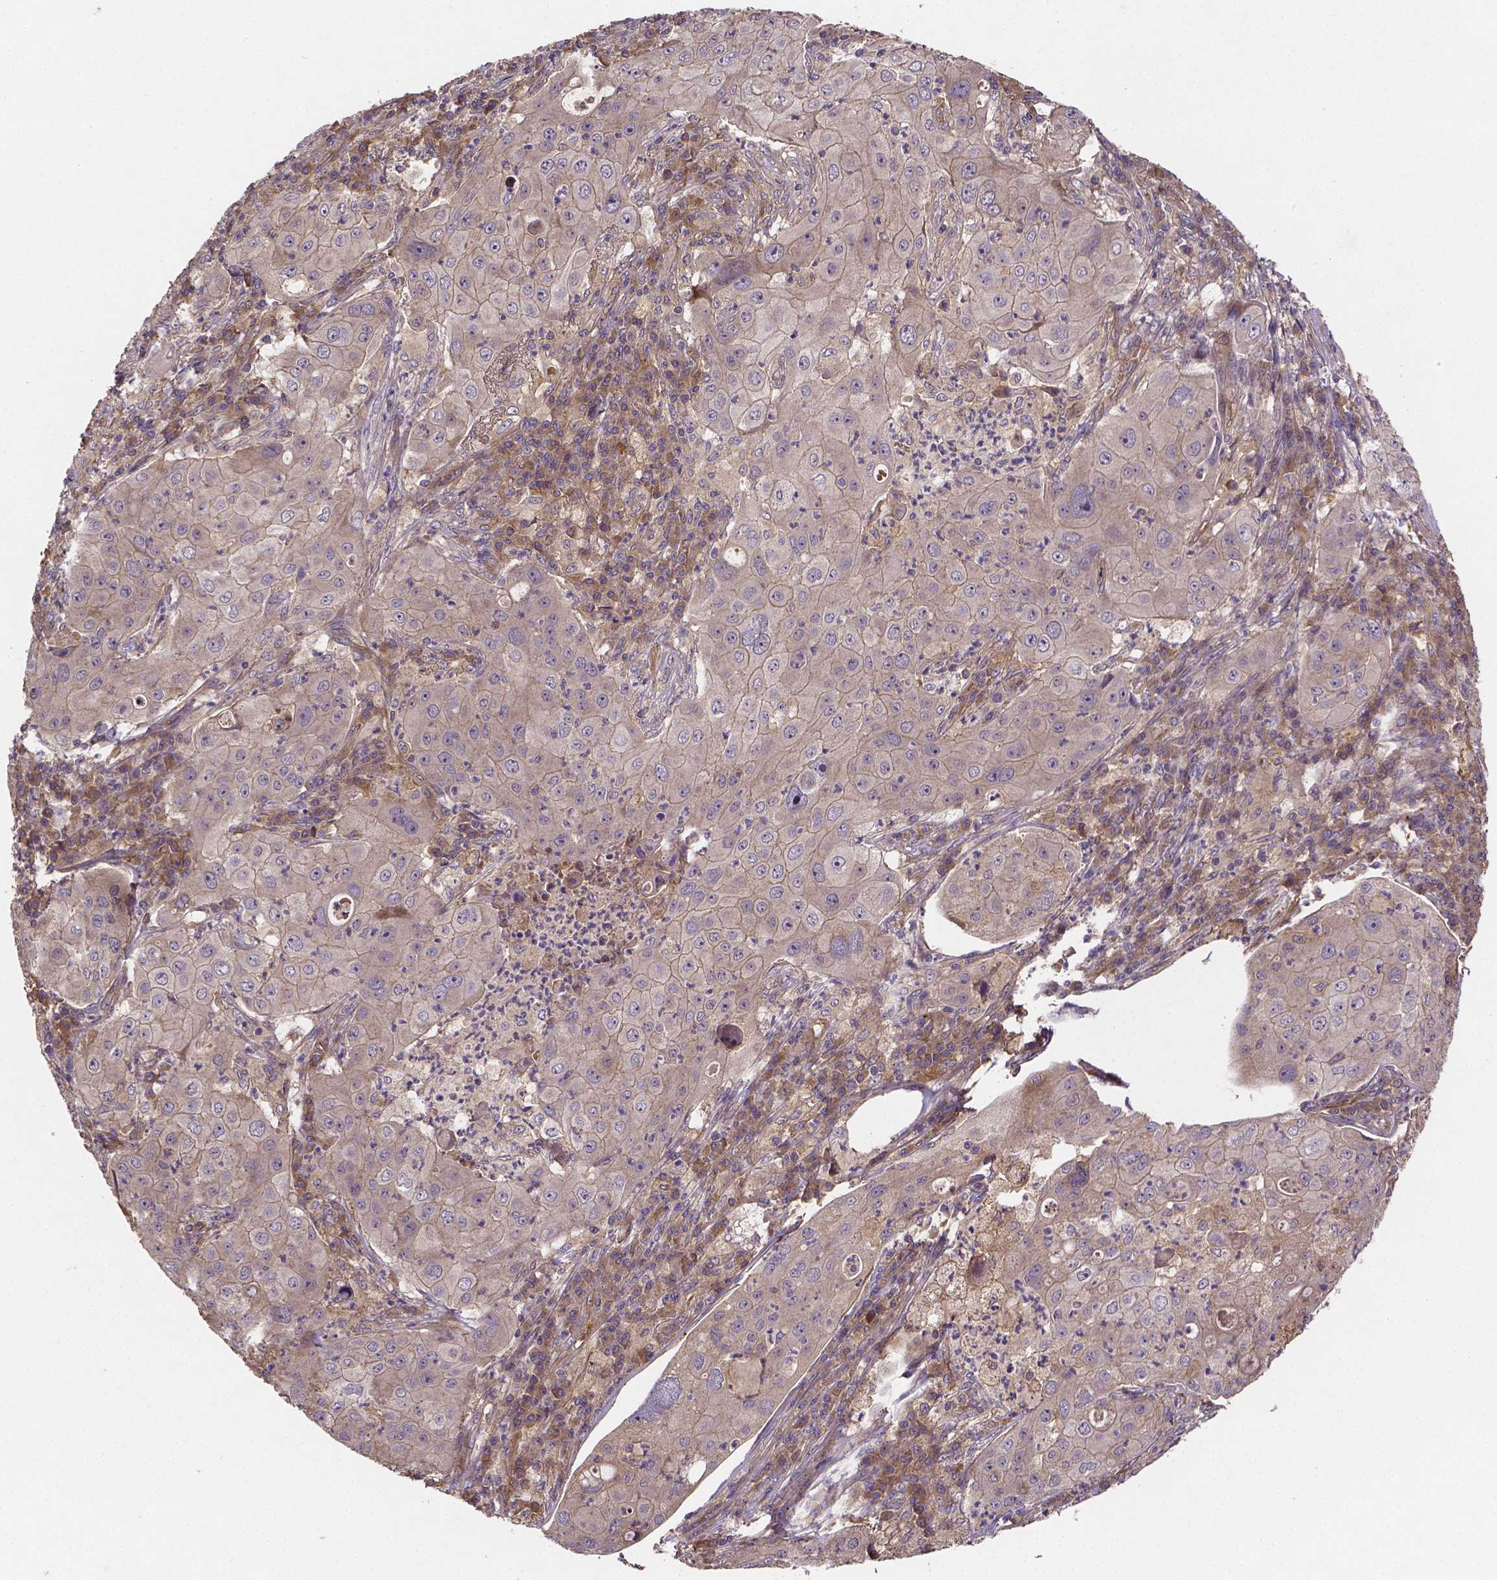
{"staining": {"intensity": "negative", "quantity": "none", "location": "none"}, "tissue": "lung cancer", "cell_type": "Tumor cells", "image_type": "cancer", "snomed": [{"axis": "morphology", "description": "Squamous cell carcinoma, NOS"}, {"axis": "topography", "description": "Lung"}], "caption": "Tumor cells are negative for brown protein staining in lung squamous cell carcinoma. (DAB (3,3'-diaminobenzidine) immunohistochemistry (IHC), high magnification).", "gene": "RNF123", "patient": {"sex": "female", "age": 59}}